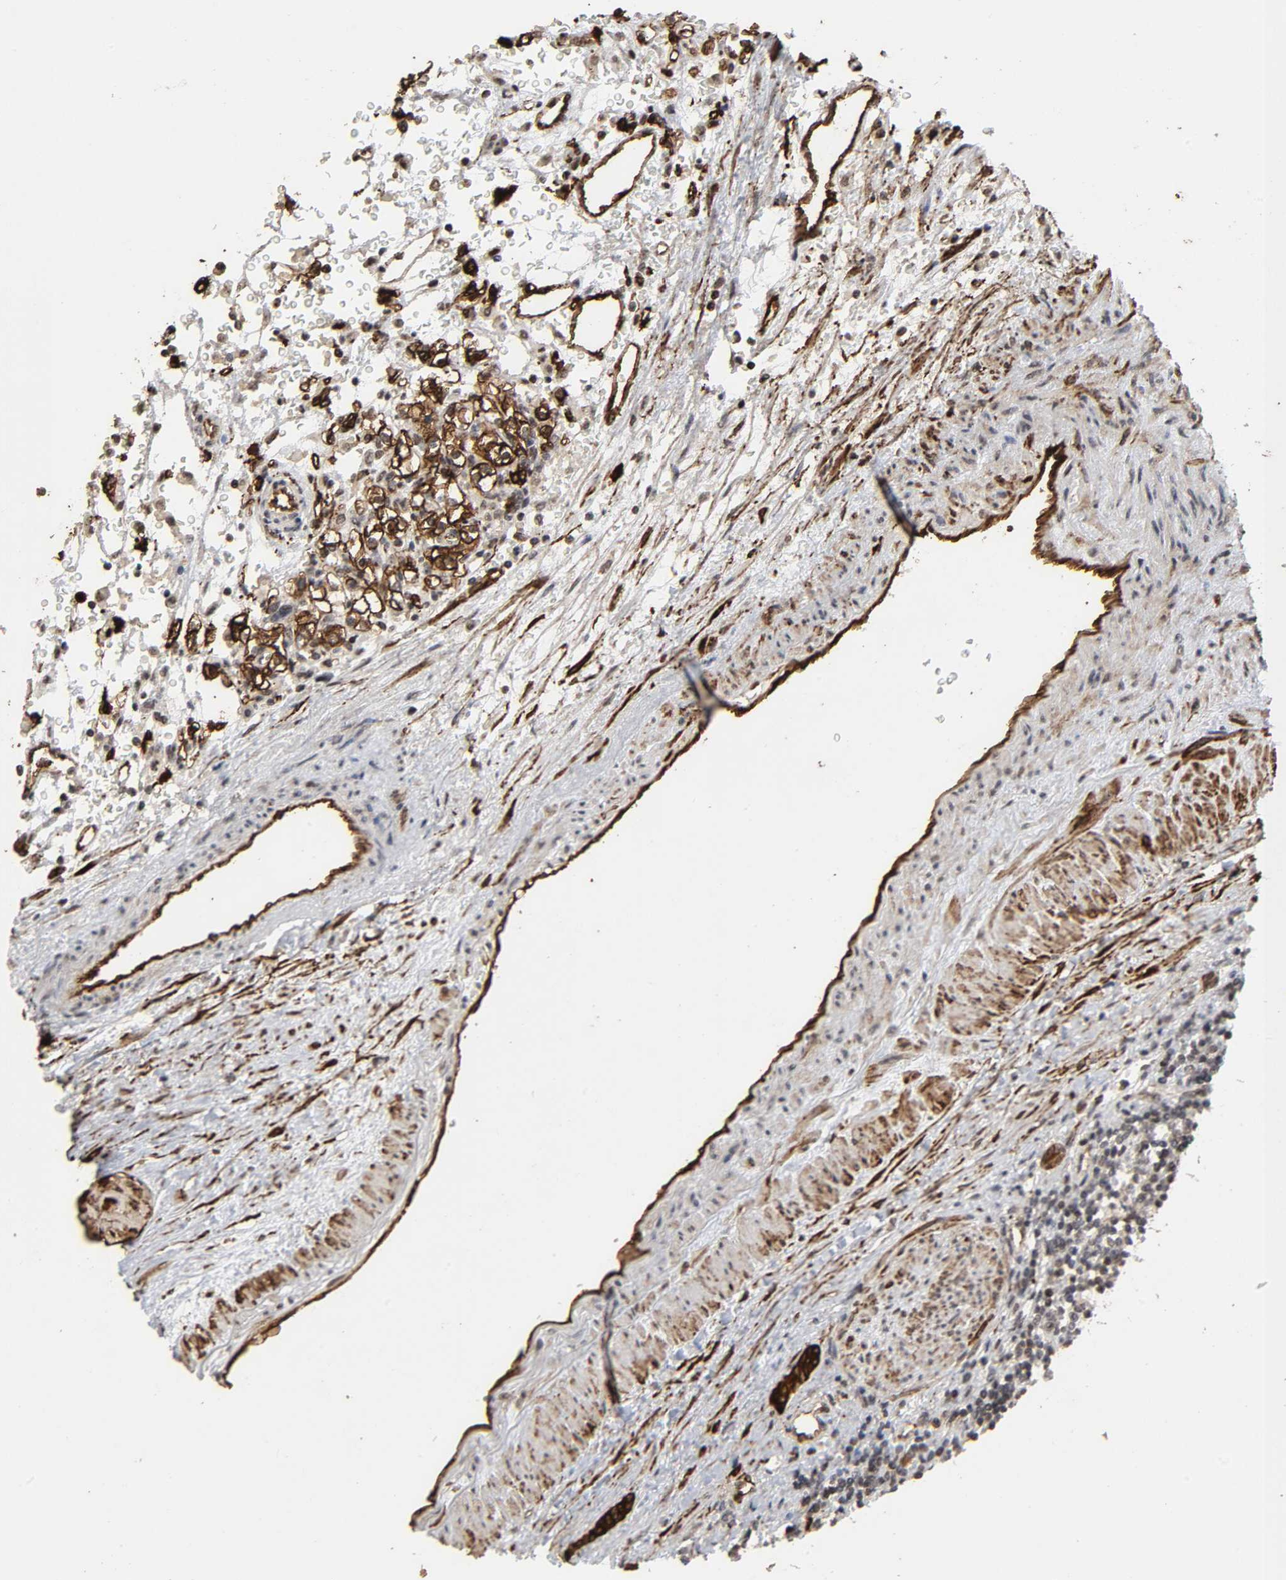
{"staining": {"intensity": "strong", "quantity": ">75%", "location": "cytoplasmic/membranous"}, "tissue": "renal cancer", "cell_type": "Tumor cells", "image_type": "cancer", "snomed": [{"axis": "morphology", "description": "Normal tissue, NOS"}, {"axis": "morphology", "description": "Adenocarcinoma, NOS"}, {"axis": "topography", "description": "Kidney"}], "caption": "Human renal cancer stained with a brown dye exhibits strong cytoplasmic/membranous positive expression in approximately >75% of tumor cells.", "gene": "AHNAK2", "patient": {"sex": "female", "age": 55}}